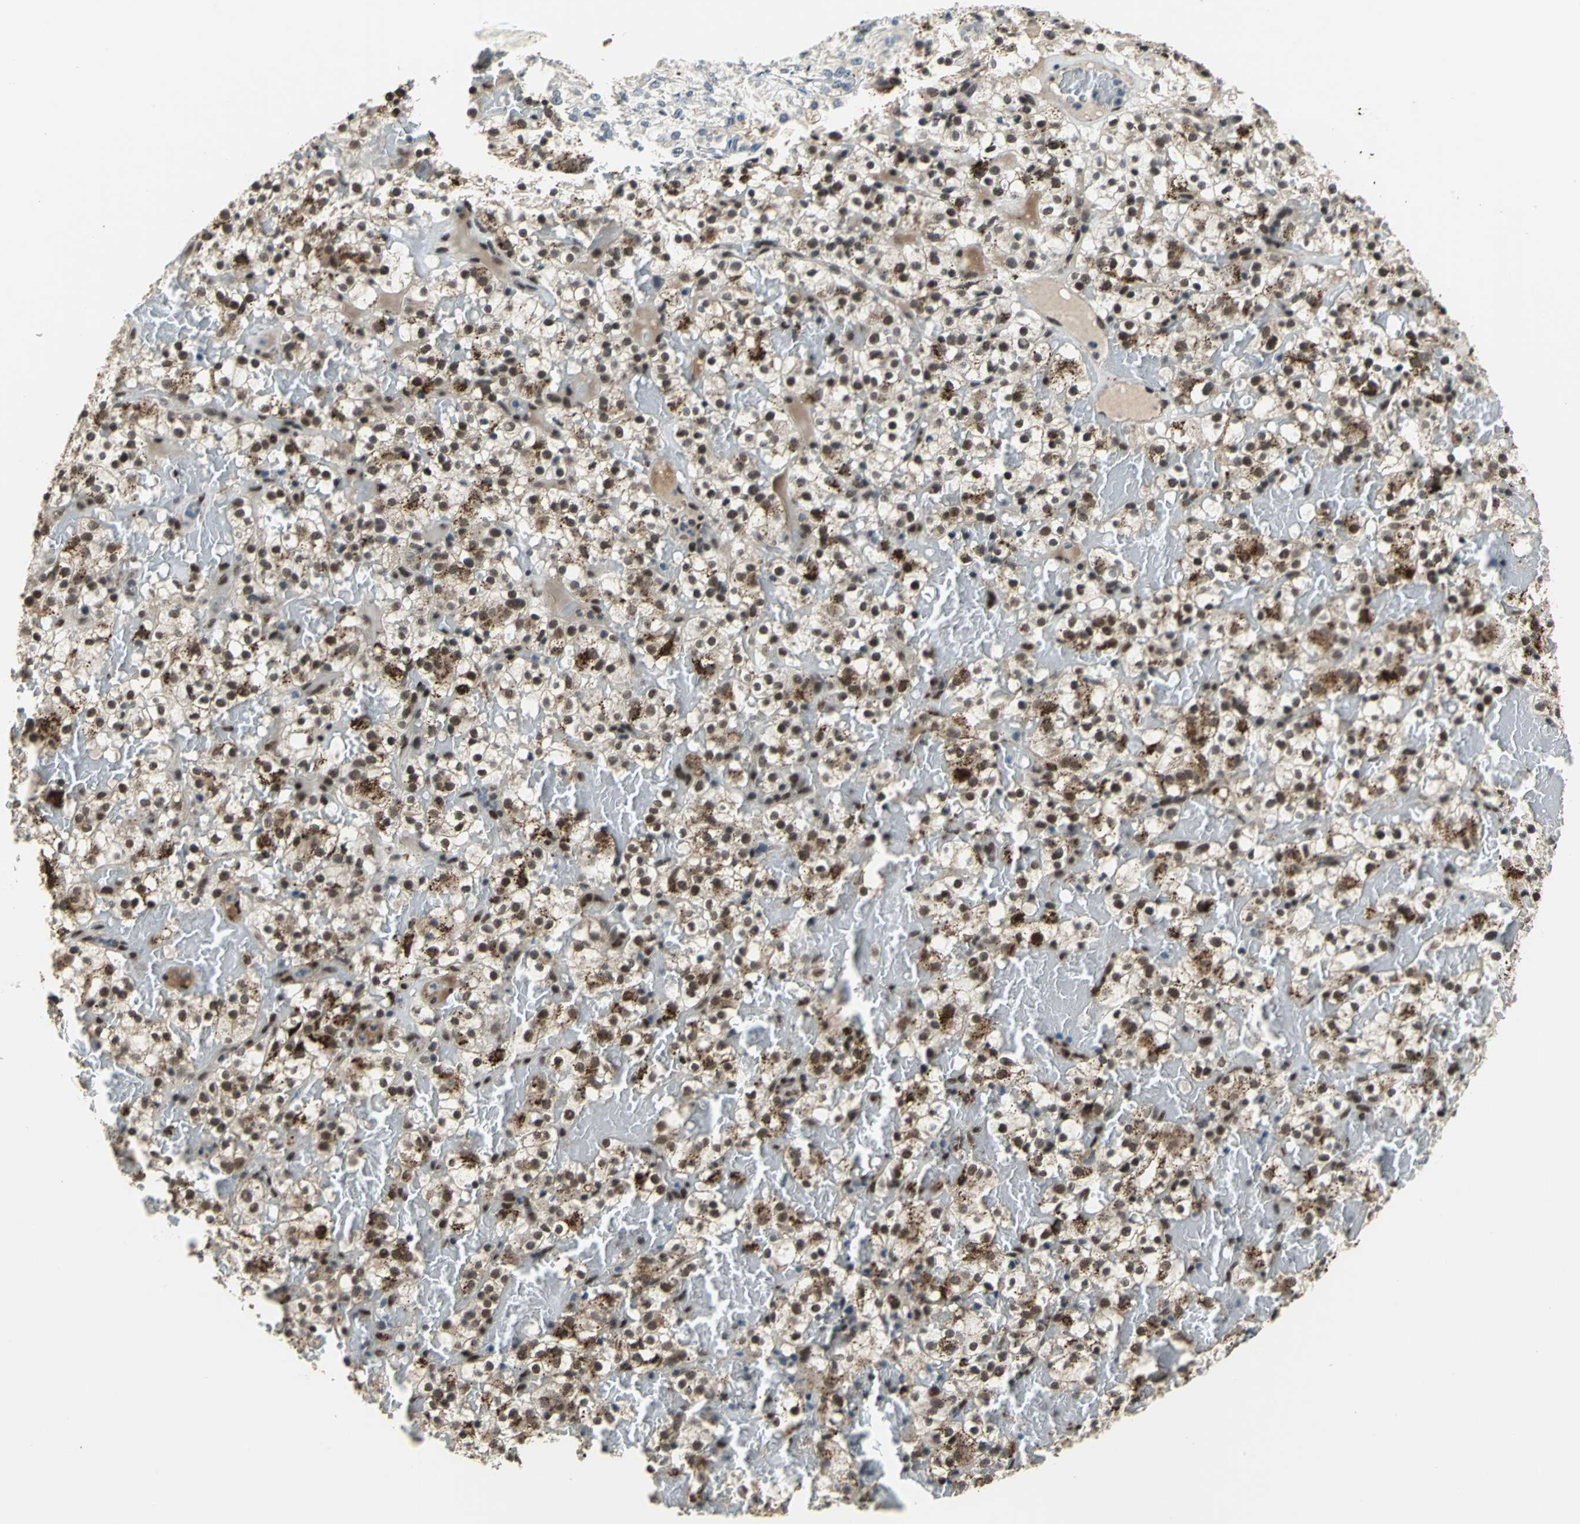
{"staining": {"intensity": "moderate", "quantity": ">75%", "location": "cytoplasmic/membranous,nuclear"}, "tissue": "renal cancer", "cell_type": "Tumor cells", "image_type": "cancer", "snomed": [{"axis": "morphology", "description": "Normal tissue, NOS"}, {"axis": "morphology", "description": "Adenocarcinoma, NOS"}, {"axis": "topography", "description": "Kidney"}], "caption": "Immunohistochemical staining of human renal cancer shows medium levels of moderate cytoplasmic/membranous and nuclear protein expression in about >75% of tumor cells.", "gene": "ELF2", "patient": {"sex": "female", "age": 72}}